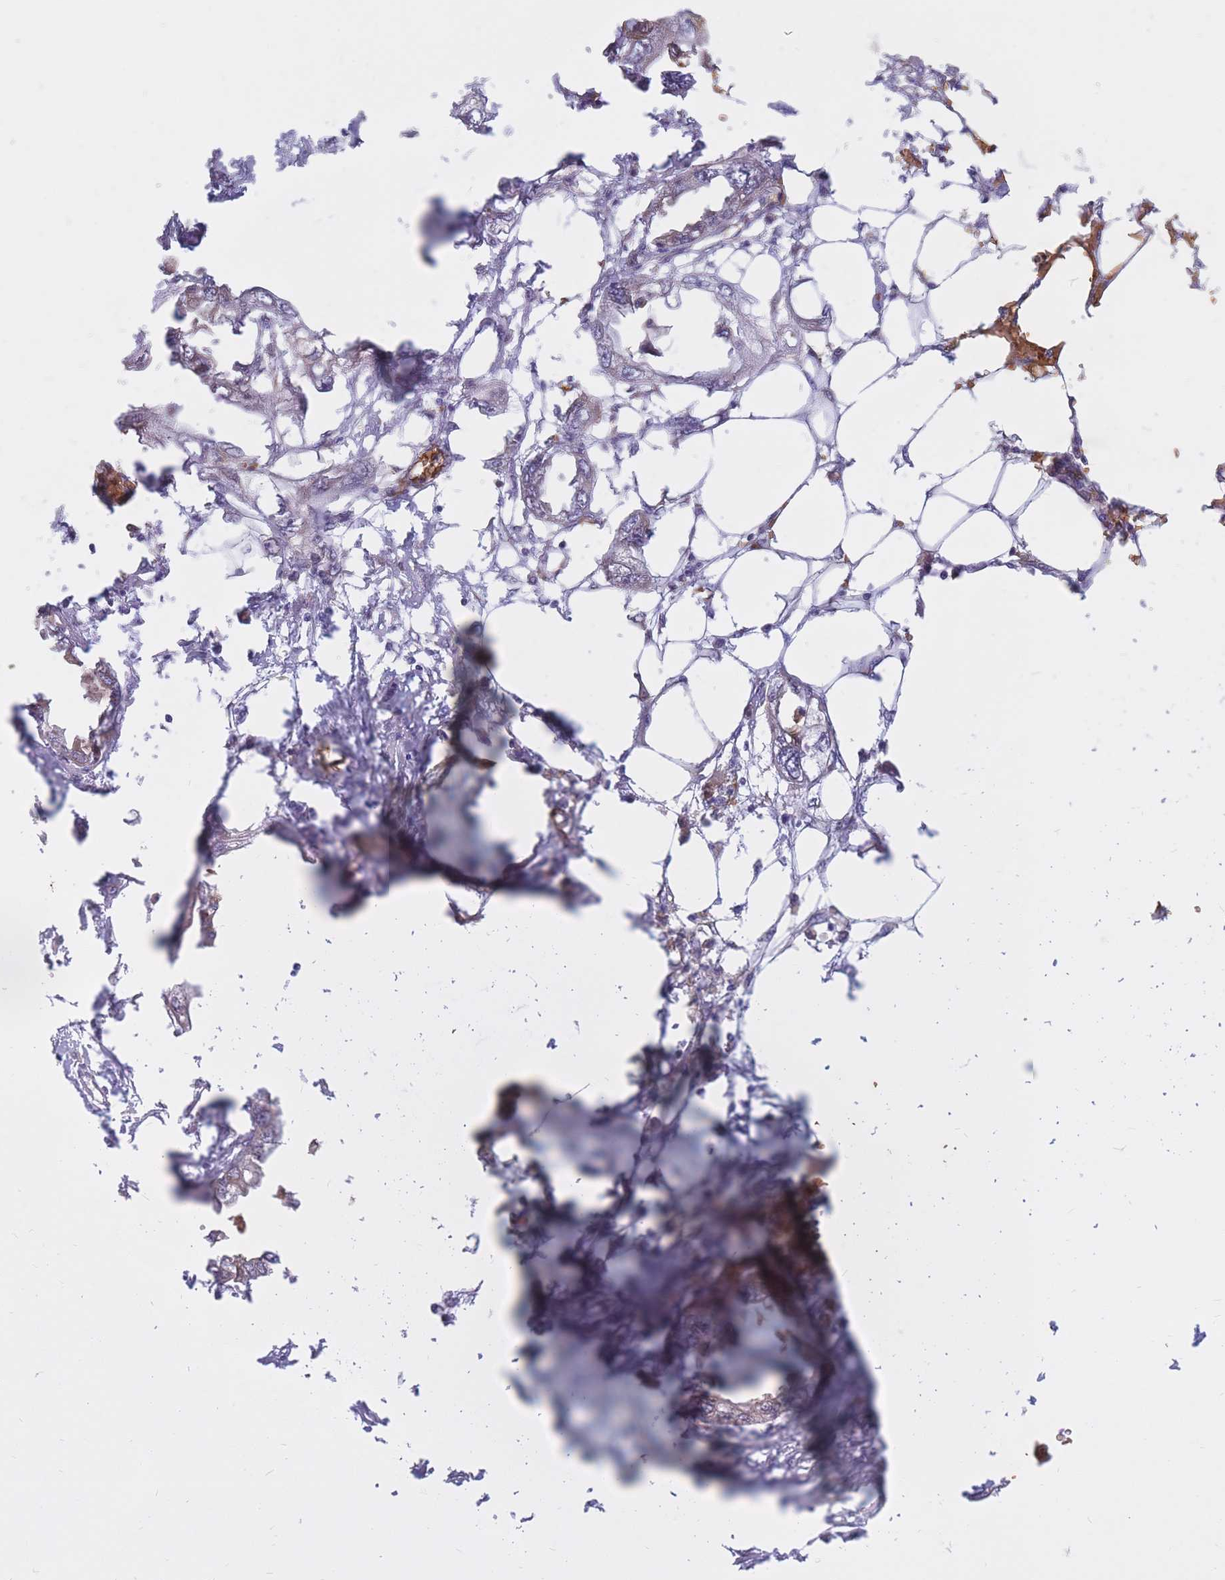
{"staining": {"intensity": "moderate", "quantity": "<25%", "location": "cytoplasmic/membranous"}, "tissue": "endometrial cancer", "cell_type": "Tumor cells", "image_type": "cancer", "snomed": [{"axis": "morphology", "description": "Adenocarcinoma, NOS"}, {"axis": "morphology", "description": "Adenocarcinoma, metastatic, NOS"}, {"axis": "topography", "description": "Adipose tissue"}, {"axis": "topography", "description": "Endometrium"}], "caption": "IHC photomicrograph of neoplastic tissue: human endometrial cancer stained using IHC shows low levels of moderate protein expression localized specifically in the cytoplasmic/membranous of tumor cells, appearing as a cytoplasmic/membranous brown color.", "gene": "ATP10D", "patient": {"sex": "female", "age": 67}}